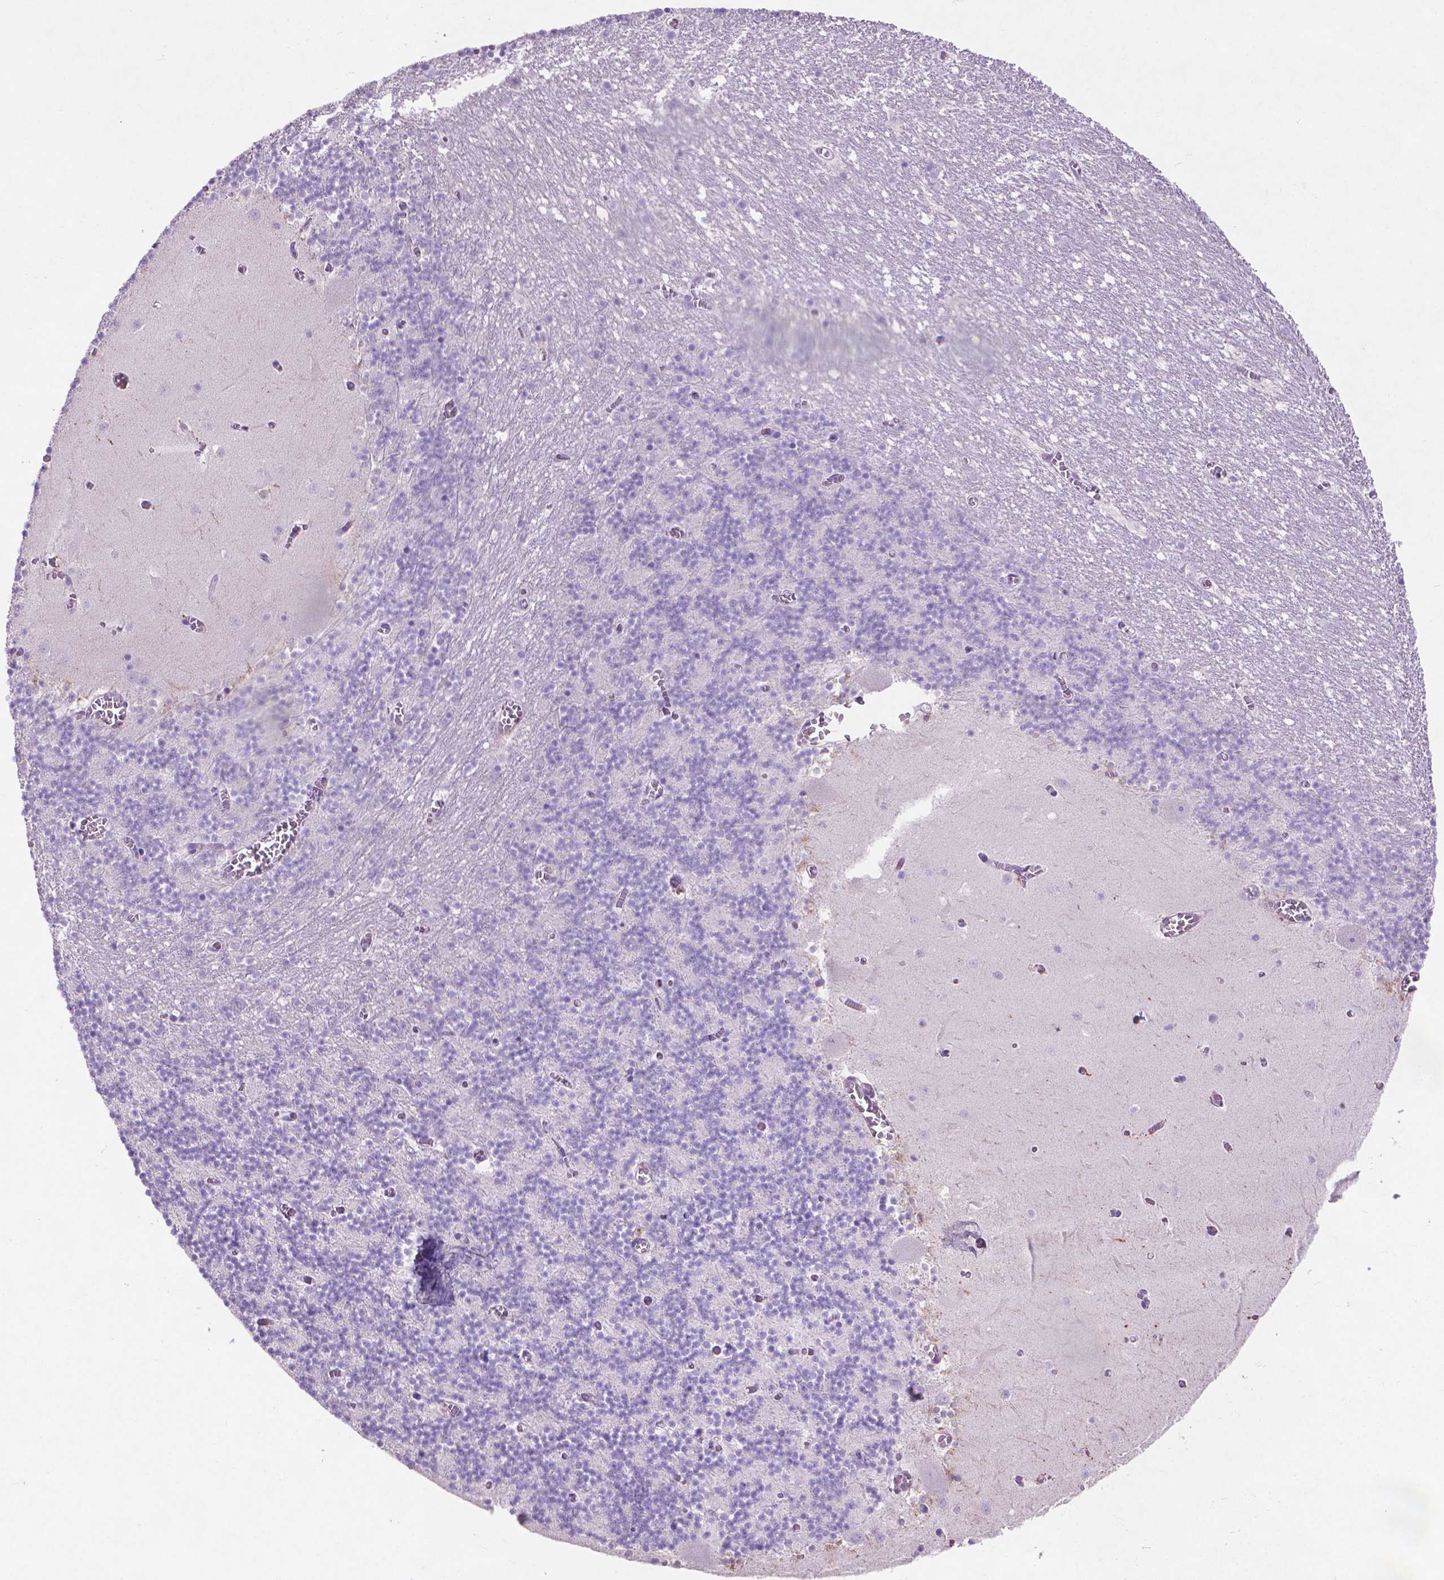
{"staining": {"intensity": "negative", "quantity": "none", "location": "none"}, "tissue": "cerebellum", "cell_type": "Cells in granular layer", "image_type": "normal", "snomed": [{"axis": "morphology", "description": "Normal tissue, NOS"}, {"axis": "topography", "description": "Cerebellum"}], "caption": "DAB (3,3'-diaminobenzidine) immunohistochemical staining of unremarkable cerebellum reveals no significant positivity in cells in granular layer.", "gene": "AQP10", "patient": {"sex": "female", "age": 28}}